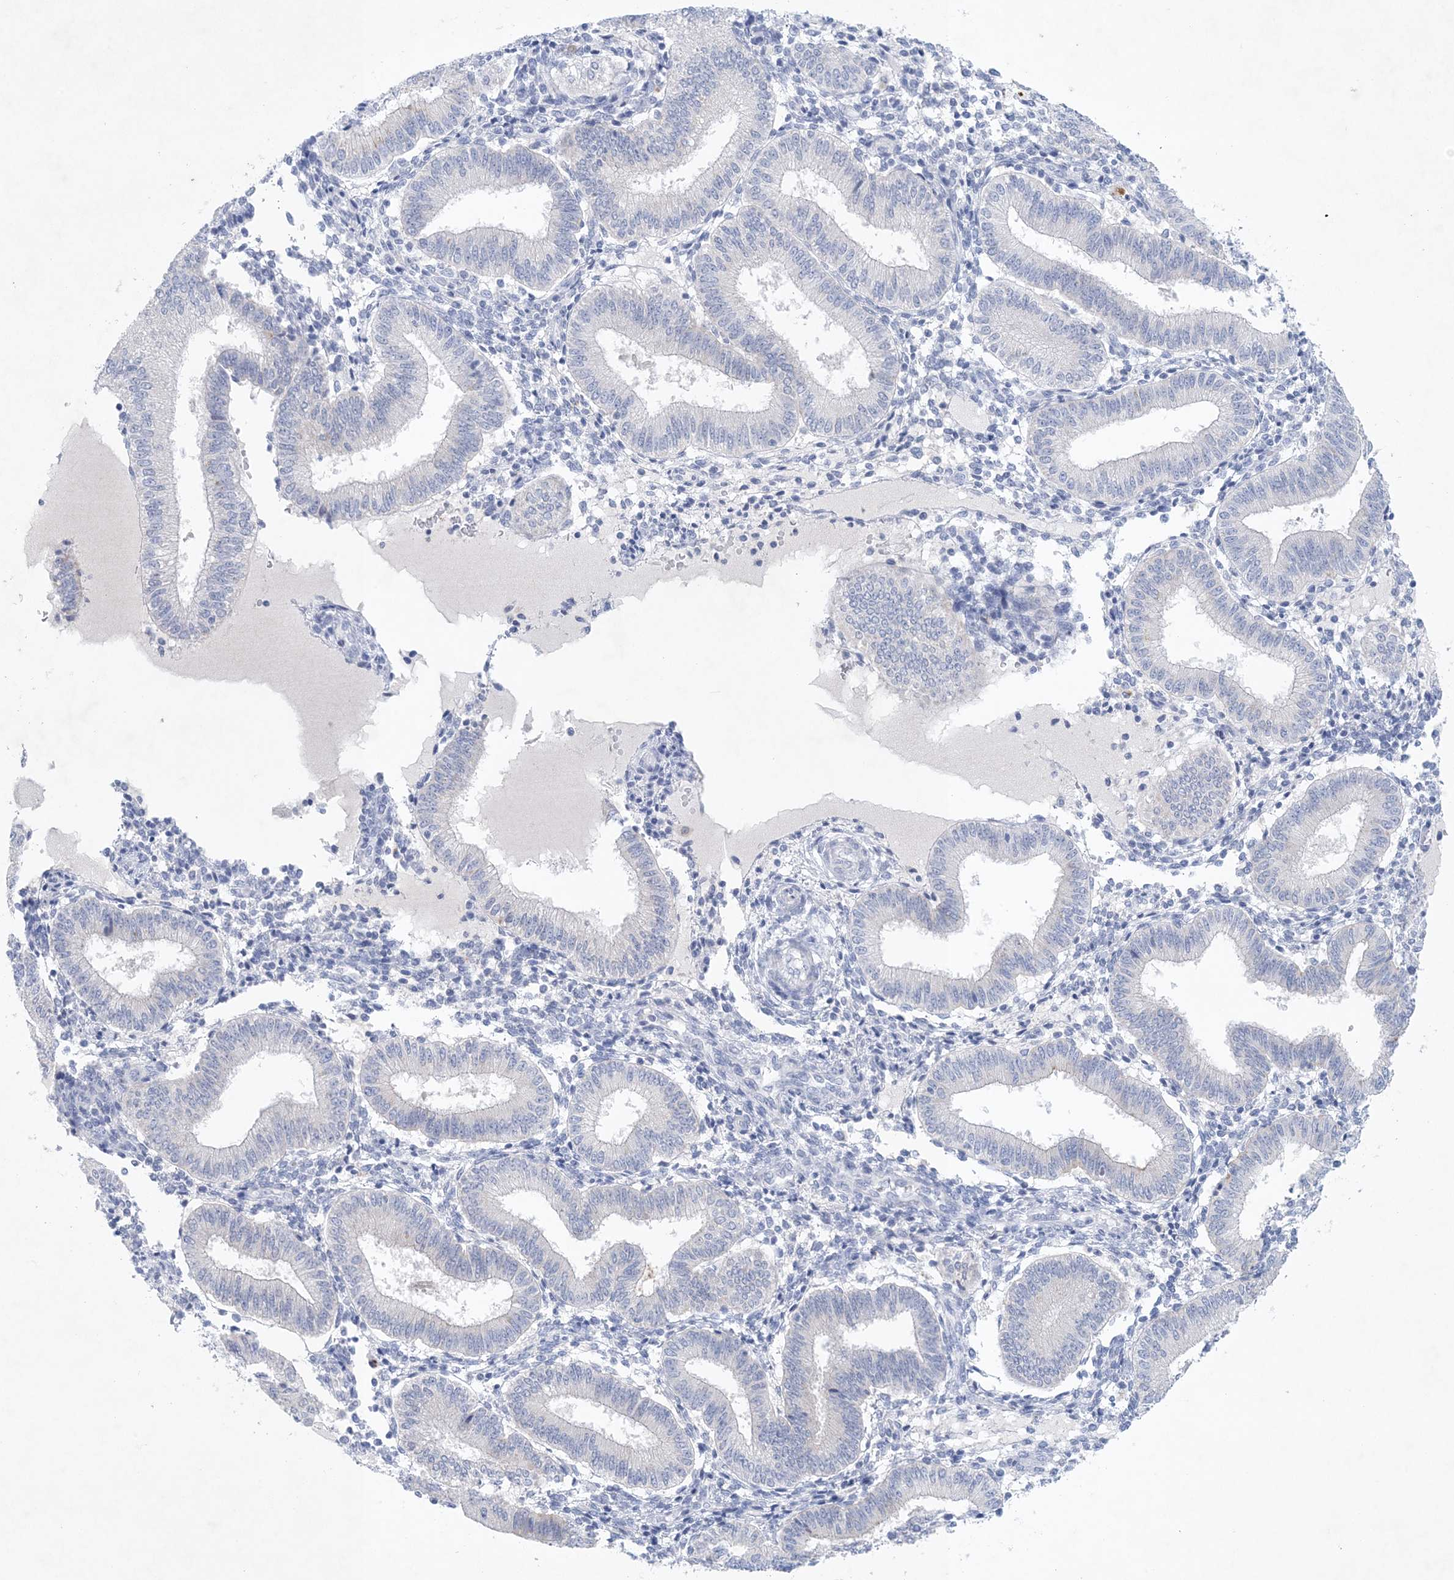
{"staining": {"intensity": "negative", "quantity": "none", "location": "none"}, "tissue": "endometrium", "cell_type": "Cells in endometrial stroma", "image_type": "normal", "snomed": [{"axis": "morphology", "description": "Normal tissue, NOS"}, {"axis": "topography", "description": "Endometrium"}], "caption": "High magnification brightfield microscopy of benign endometrium stained with DAB (3,3'-diaminobenzidine) (brown) and counterstained with hematoxylin (blue): cells in endometrial stroma show no significant staining. (Stains: DAB (3,3'-diaminobenzidine) immunohistochemistry (IHC) with hematoxylin counter stain, Microscopy: brightfield microscopy at high magnification).", "gene": "GABRG1", "patient": {"sex": "female", "age": 39}}